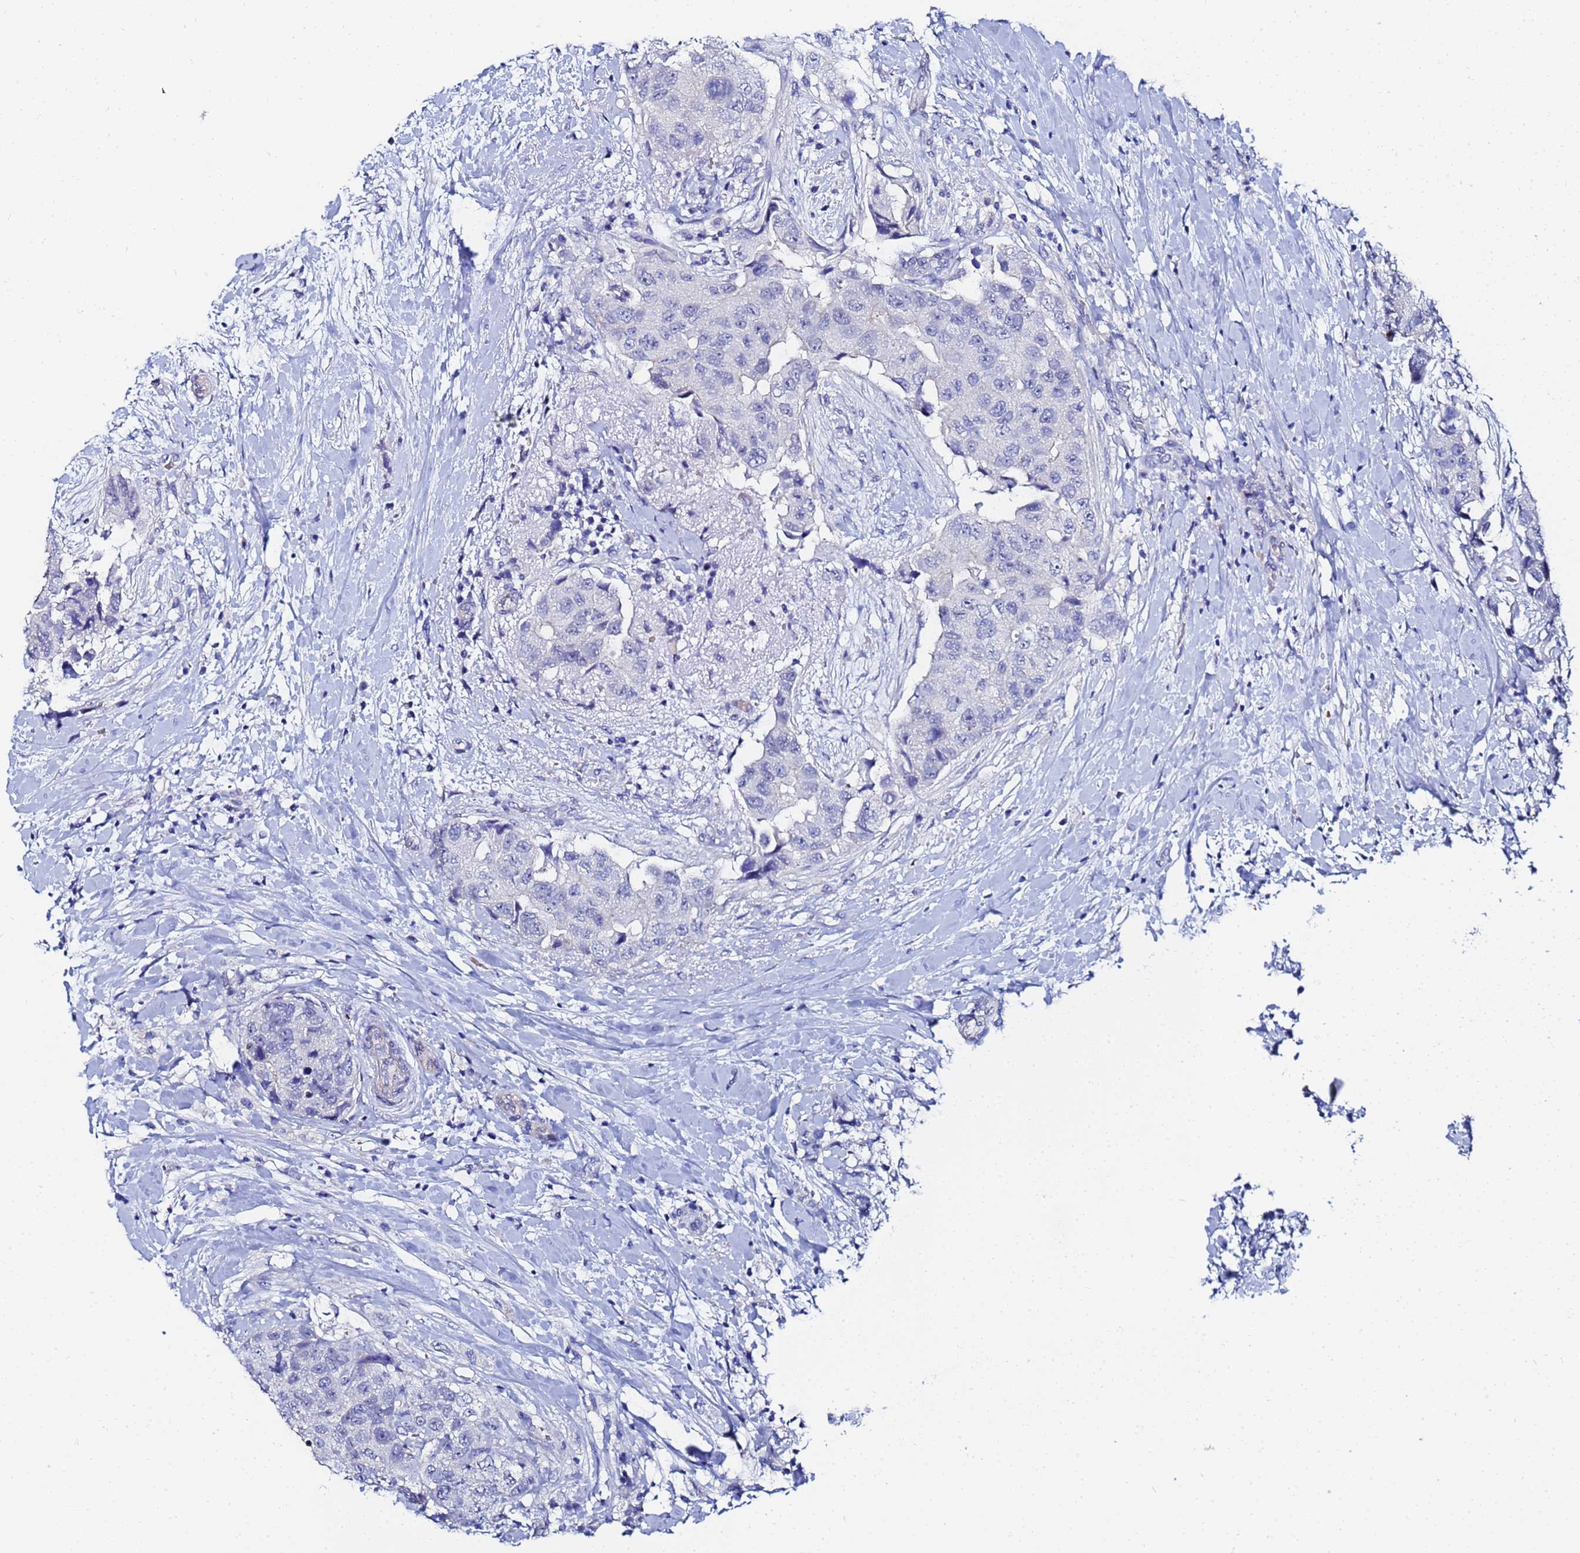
{"staining": {"intensity": "negative", "quantity": "none", "location": "none"}, "tissue": "breast cancer", "cell_type": "Tumor cells", "image_type": "cancer", "snomed": [{"axis": "morphology", "description": "Normal tissue, NOS"}, {"axis": "morphology", "description": "Duct carcinoma"}, {"axis": "topography", "description": "Breast"}], "caption": "IHC image of breast cancer stained for a protein (brown), which demonstrates no positivity in tumor cells.", "gene": "ZNF26", "patient": {"sex": "female", "age": 62}}